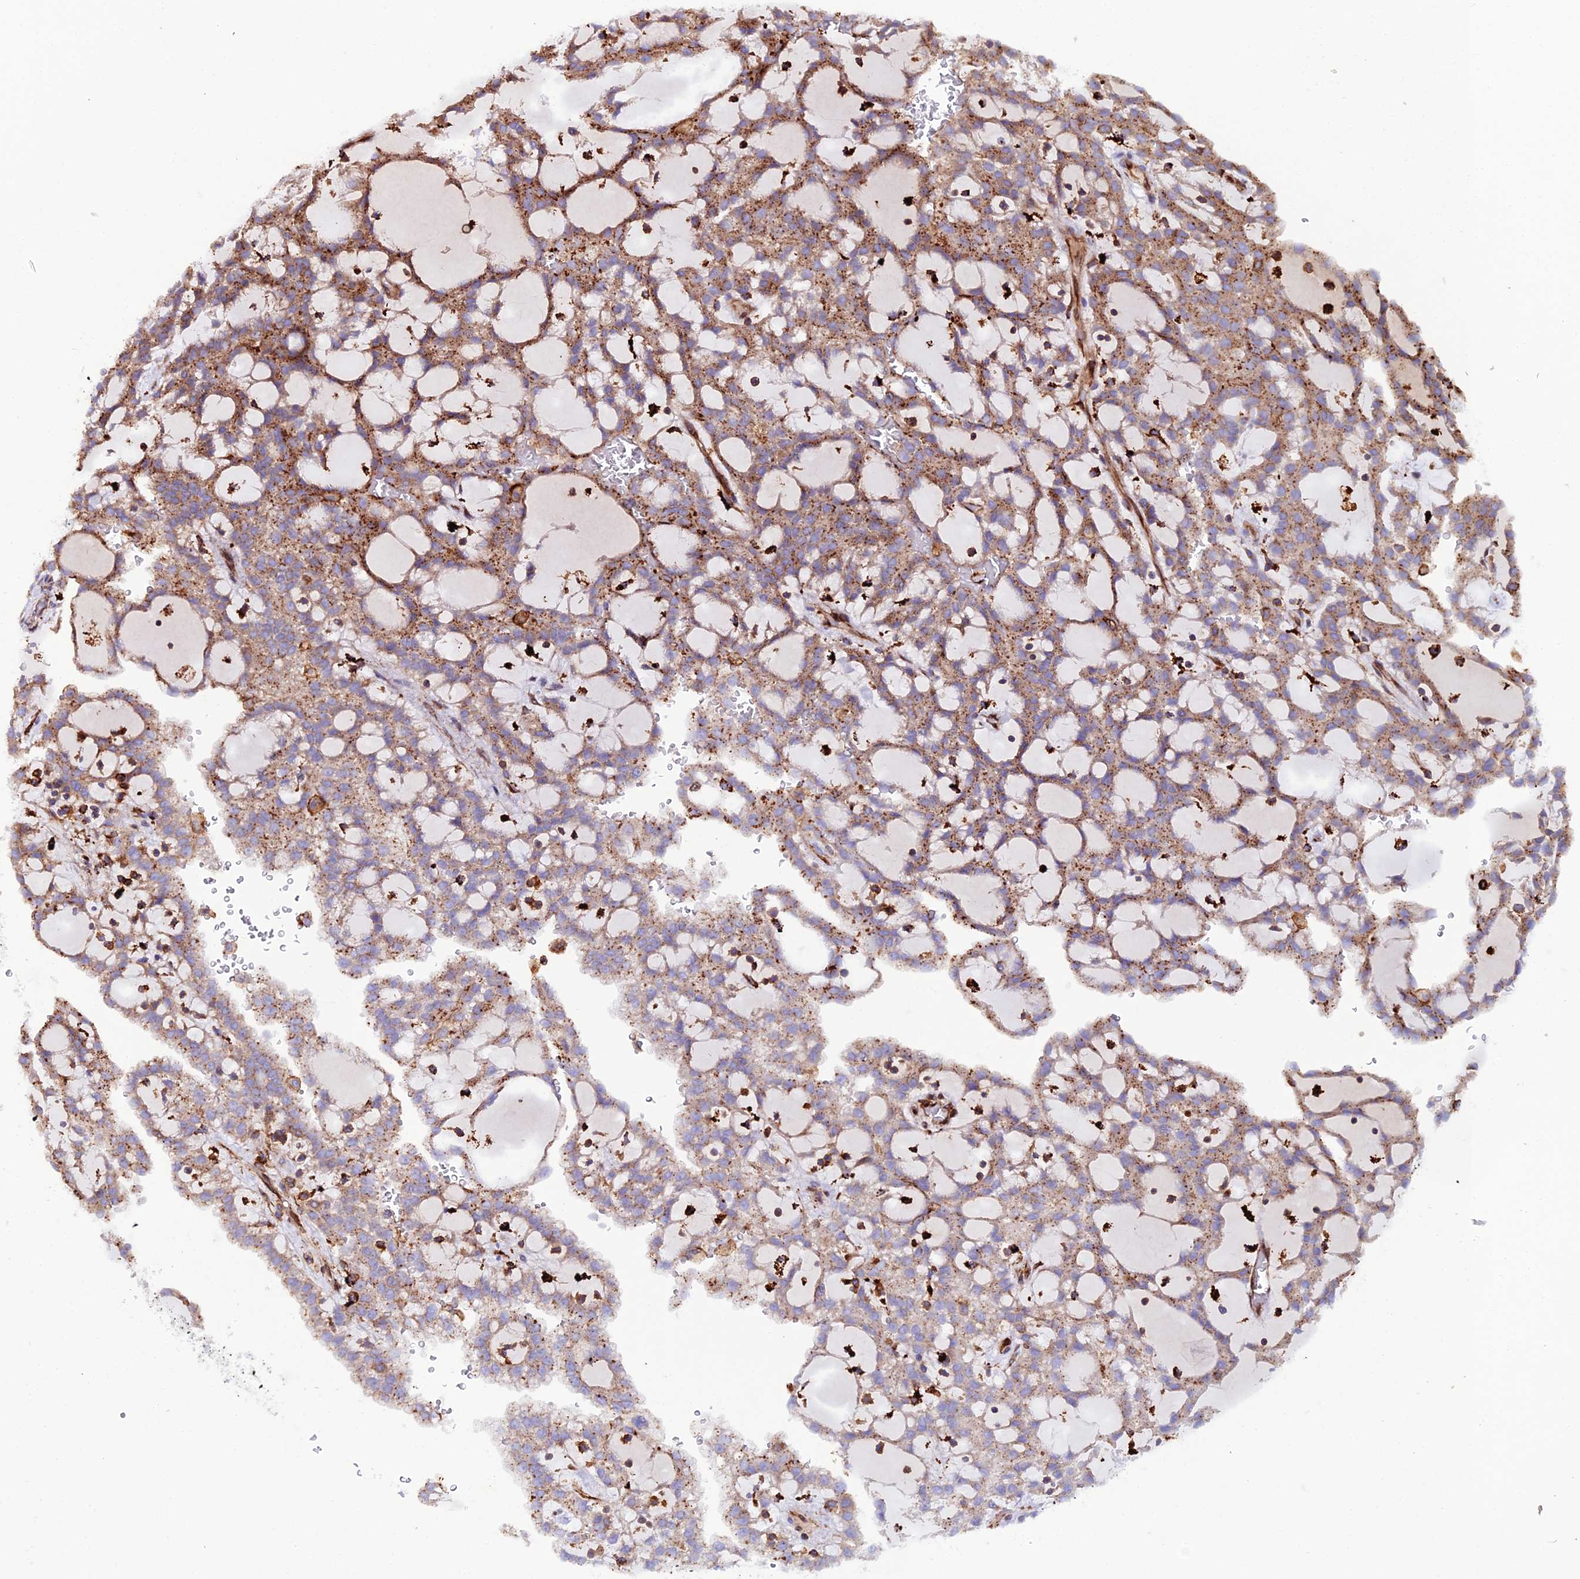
{"staining": {"intensity": "moderate", "quantity": "25%-75%", "location": "cytoplasmic/membranous"}, "tissue": "renal cancer", "cell_type": "Tumor cells", "image_type": "cancer", "snomed": [{"axis": "morphology", "description": "Adenocarcinoma, NOS"}, {"axis": "topography", "description": "Kidney"}], "caption": "High-magnification brightfield microscopy of adenocarcinoma (renal) stained with DAB (brown) and counterstained with hematoxylin (blue). tumor cells exhibit moderate cytoplasmic/membranous expression is identified in approximately25%-75% of cells. (DAB (3,3'-diaminobenzidine) IHC with brightfield microscopy, high magnification).", "gene": "TRPV2", "patient": {"sex": "male", "age": 63}}